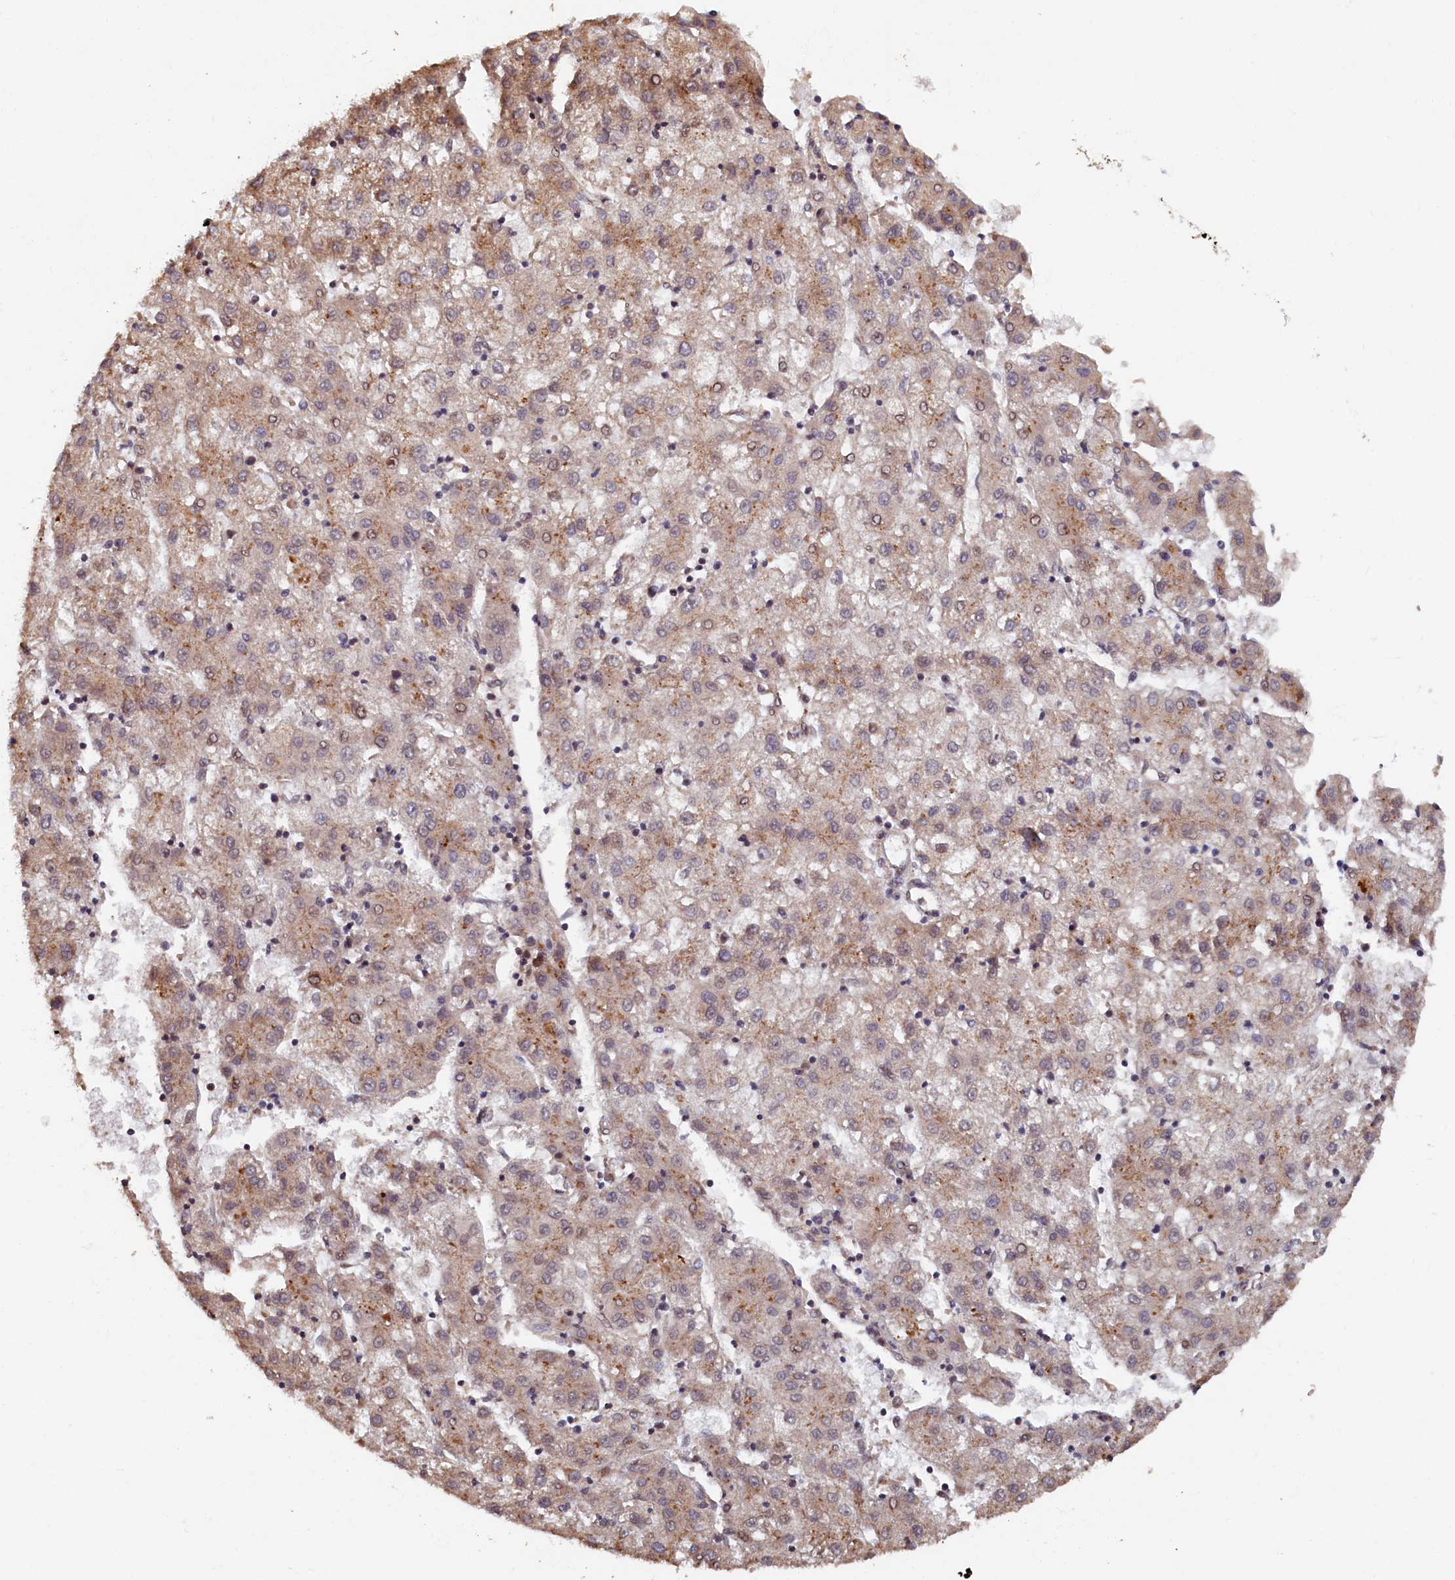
{"staining": {"intensity": "moderate", "quantity": "25%-75%", "location": "cytoplasmic/membranous"}, "tissue": "liver cancer", "cell_type": "Tumor cells", "image_type": "cancer", "snomed": [{"axis": "morphology", "description": "Carcinoma, Hepatocellular, NOS"}, {"axis": "topography", "description": "Liver"}], "caption": "Human hepatocellular carcinoma (liver) stained with a protein marker shows moderate staining in tumor cells.", "gene": "TMEM181", "patient": {"sex": "male", "age": 72}}